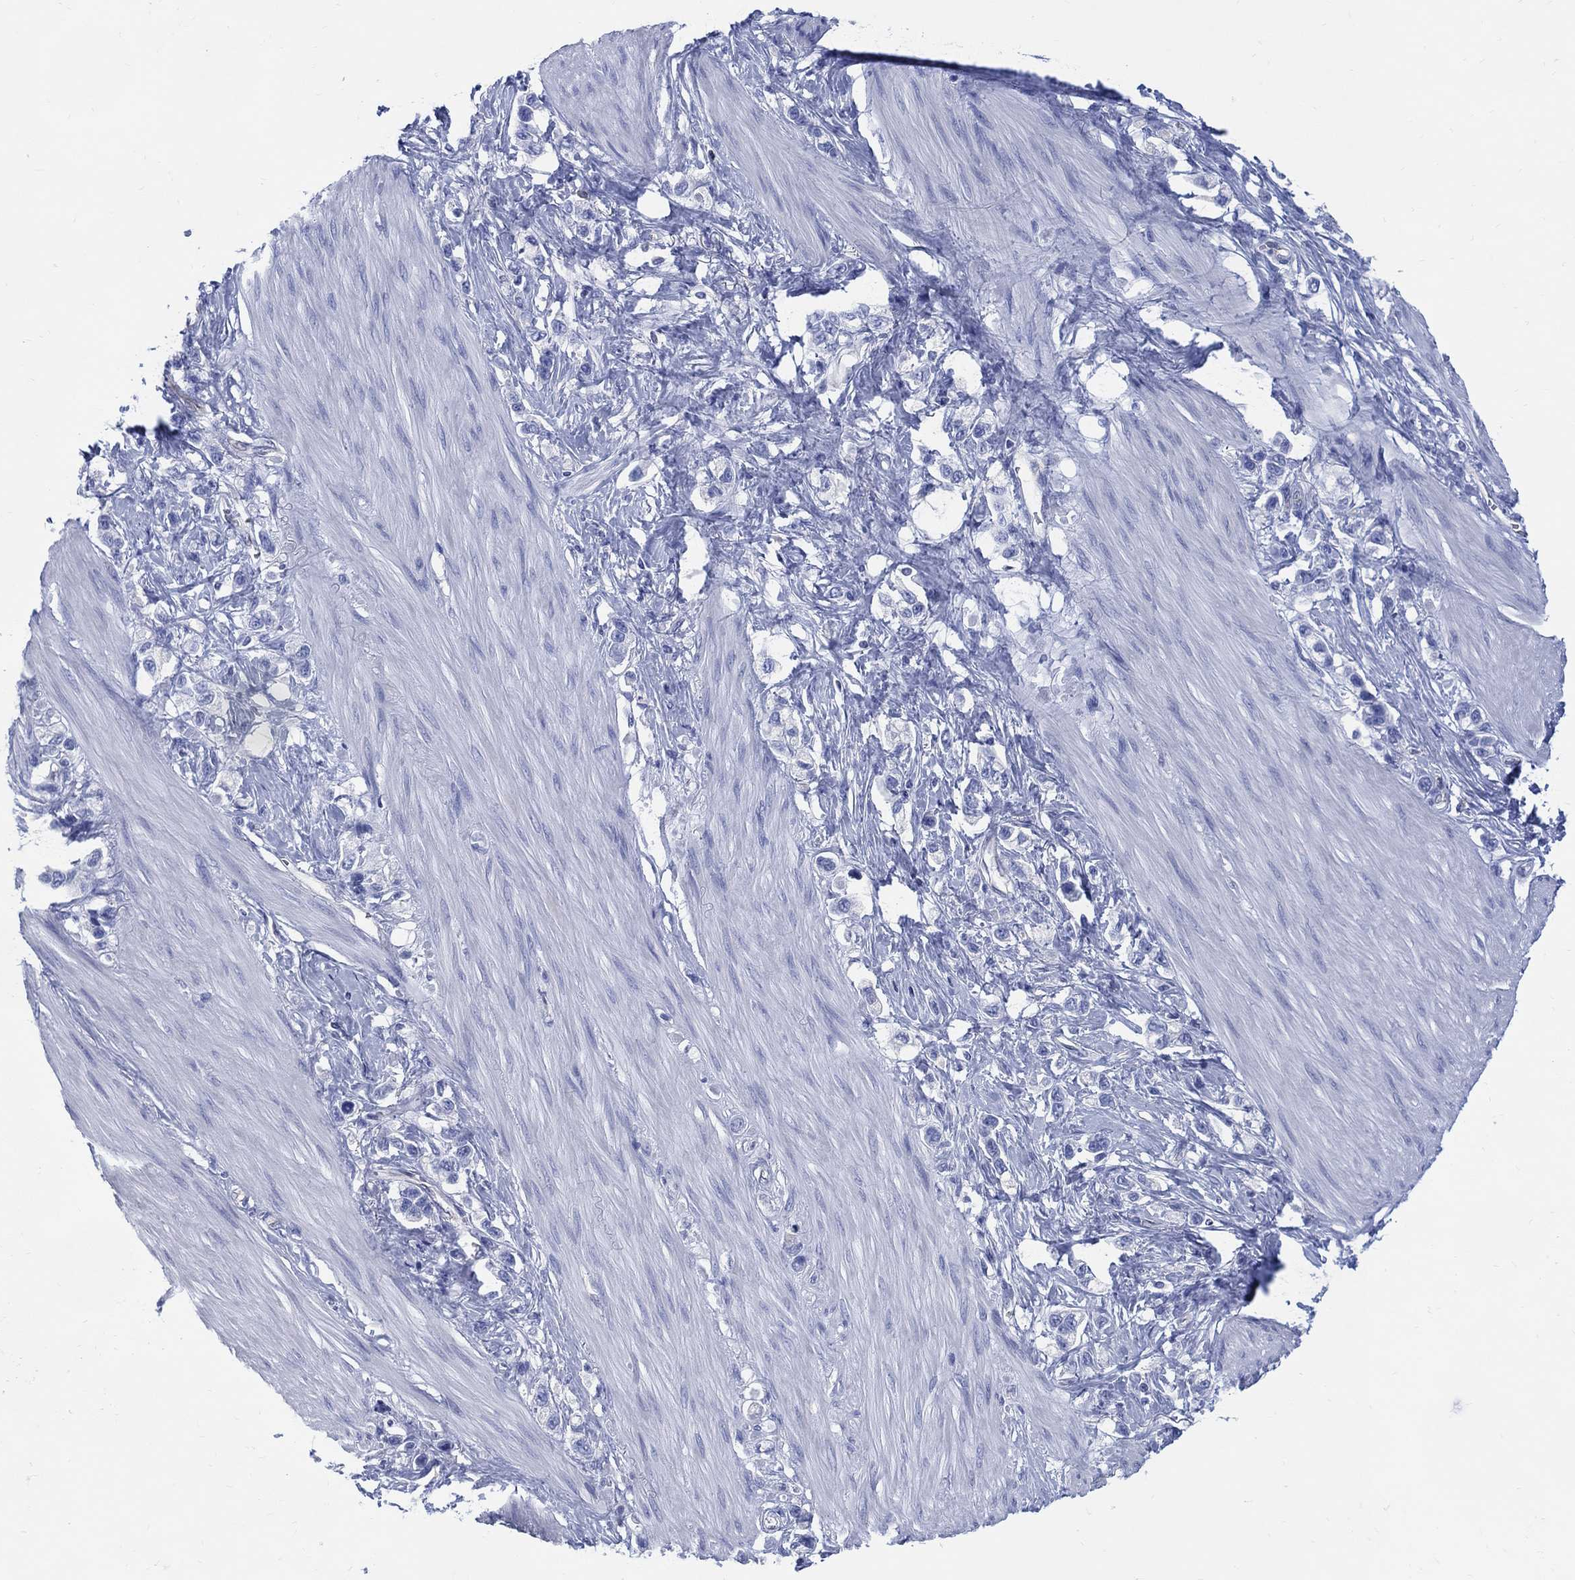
{"staining": {"intensity": "negative", "quantity": "none", "location": "none"}, "tissue": "stomach cancer", "cell_type": "Tumor cells", "image_type": "cancer", "snomed": [{"axis": "morphology", "description": "Normal tissue, NOS"}, {"axis": "morphology", "description": "Adenocarcinoma, NOS"}, {"axis": "morphology", "description": "Adenocarcinoma, High grade"}, {"axis": "topography", "description": "Stomach, upper"}, {"axis": "topography", "description": "Stomach"}], "caption": "This is an IHC histopathology image of human stomach cancer. There is no expression in tumor cells.", "gene": "DDI1", "patient": {"sex": "female", "age": 65}}